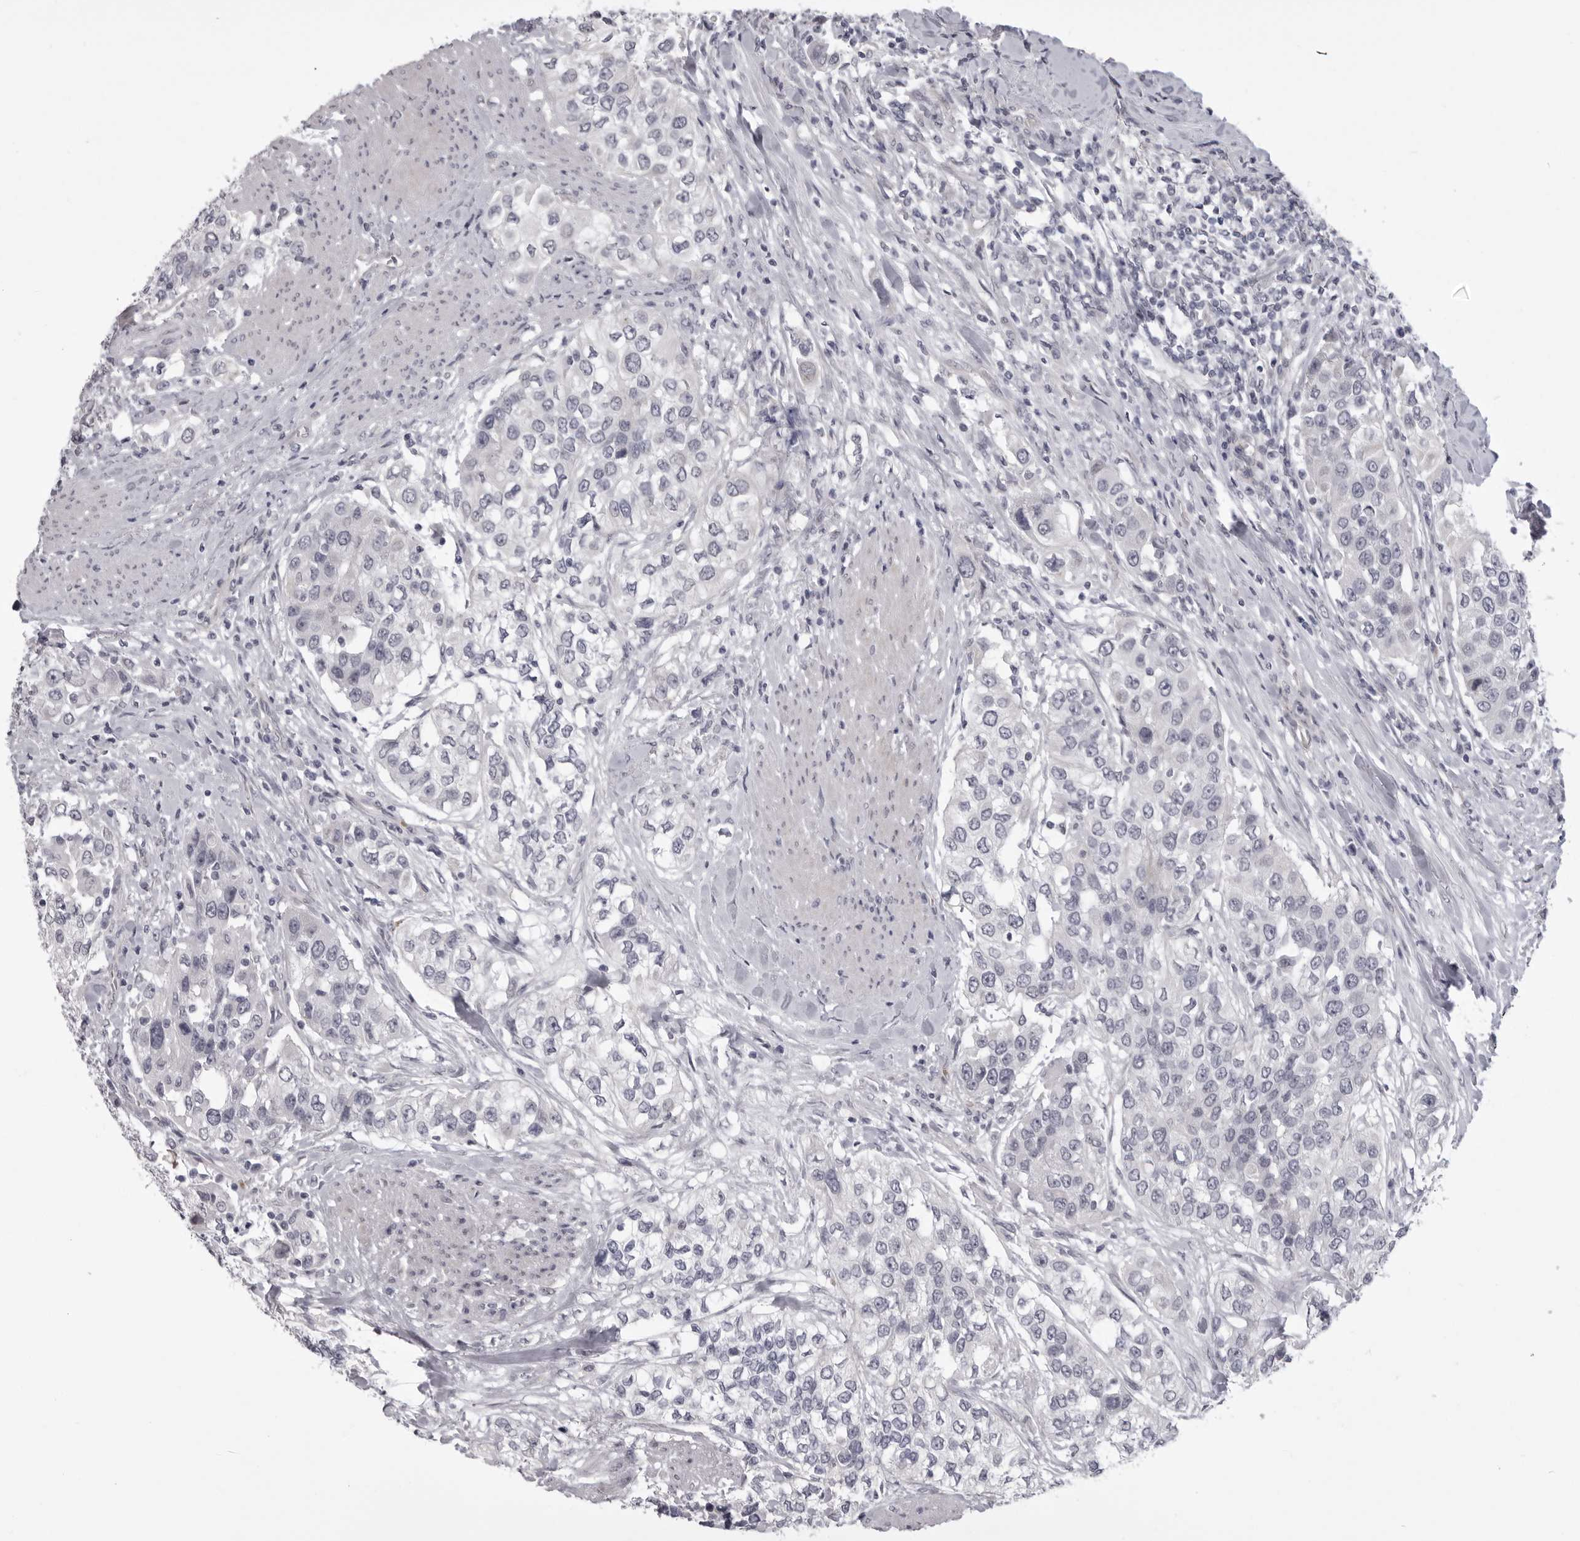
{"staining": {"intensity": "negative", "quantity": "none", "location": "none"}, "tissue": "urothelial cancer", "cell_type": "Tumor cells", "image_type": "cancer", "snomed": [{"axis": "morphology", "description": "Urothelial carcinoma, High grade"}, {"axis": "topography", "description": "Urinary bladder"}], "caption": "This is a image of immunohistochemistry staining of urothelial cancer, which shows no positivity in tumor cells.", "gene": "EPHA10", "patient": {"sex": "female", "age": 80}}